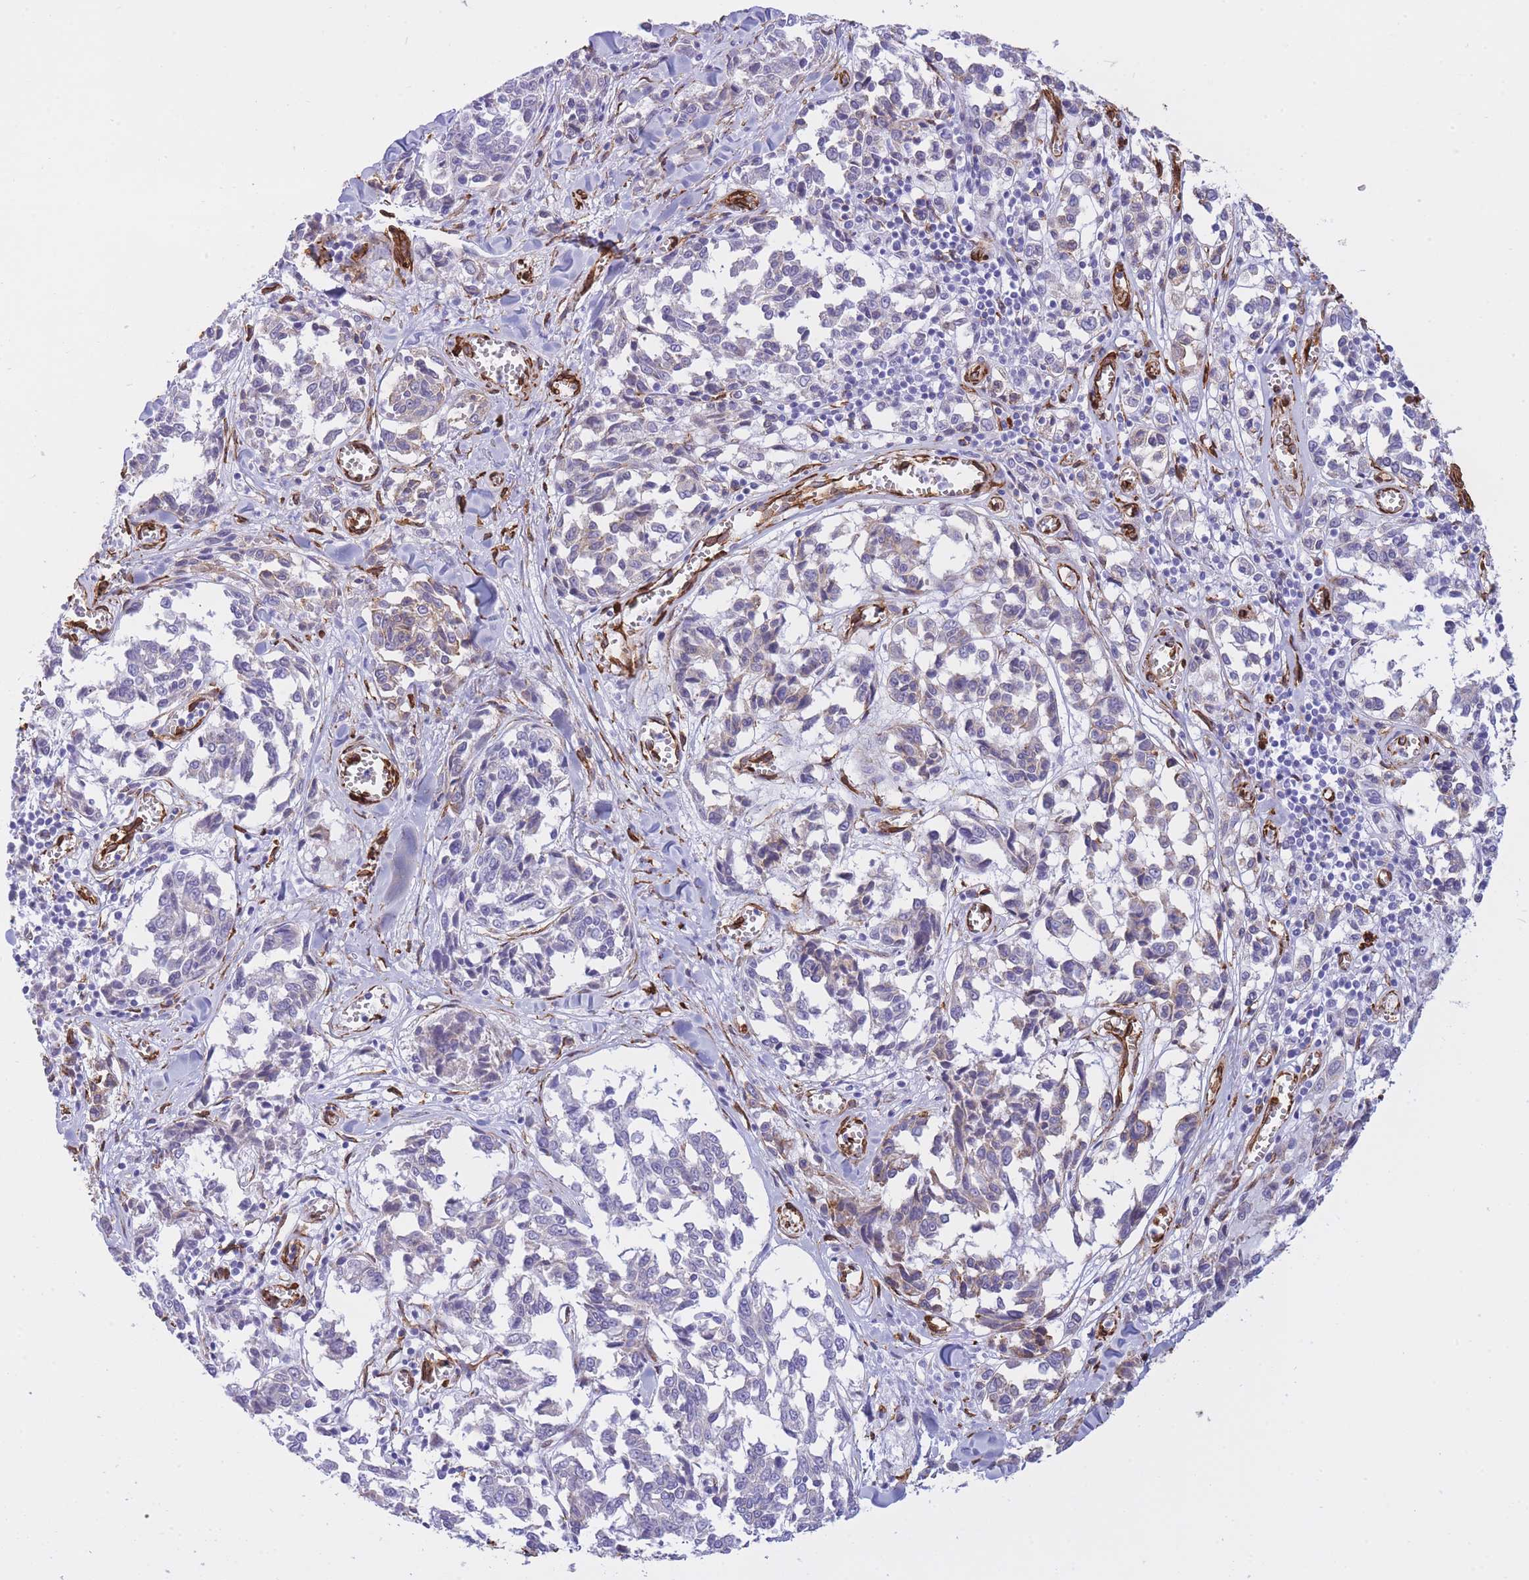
{"staining": {"intensity": "negative", "quantity": "none", "location": "none"}, "tissue": "melanoma", "cell_type": "Tumor cells", "image_type": "cancer", "snomed": [{"axis": "morphology", "description": "Malignant melanoma, NOS"}, {"axis": "topography", "description": "Skin"}], "caption": "Tumor cells are negative for brown protein staining in malignant melanoma. (Brightfield microscopy of DAB (3,3'-diaminobenzidine) immunohistochemistry (IHC) at high magnification).", "gene": "CAVIN1", "patient": {"sex": "female", "age": 64}}